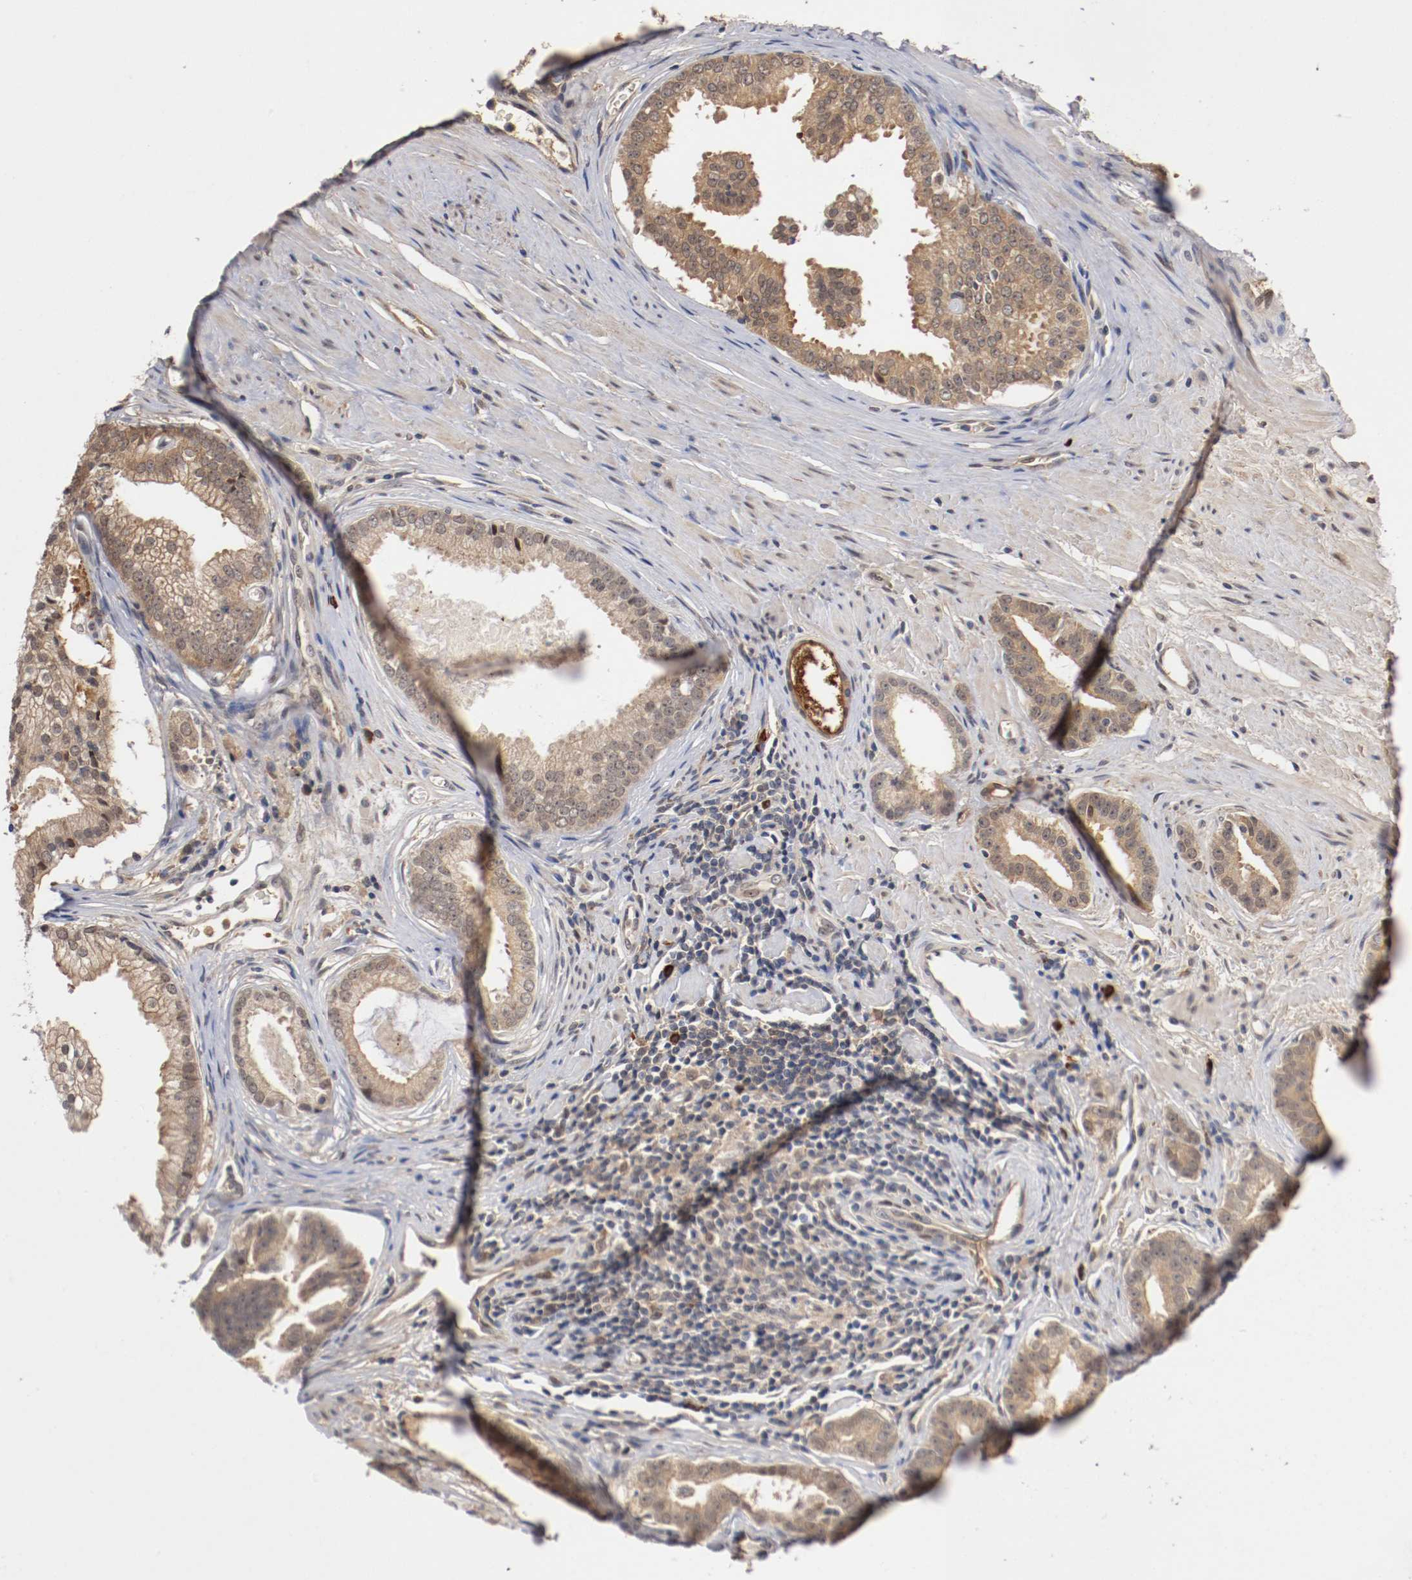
{"staining": {"intensity": "weak", "quantity": ">75%", "location": "cytoplasmic/membranous"}, "tissue": "prostate cancer", "cell_type": "Tumor cells", "image_type": "cancer", "snomed": [{"axis": "morphology", "description": "Adenocarcinoma, High grade"}, {"axis": "topography", "description": "Prostate"}], "caption": "Immunohistochemical staining of human prostate high-grade adenocarcinoma reveals weak cytoplasmic/membranous protein expression in approximately >75% of tumor cells.", "gene": "DNMT3B", "patient": {"sex": "male", "age": 67}}